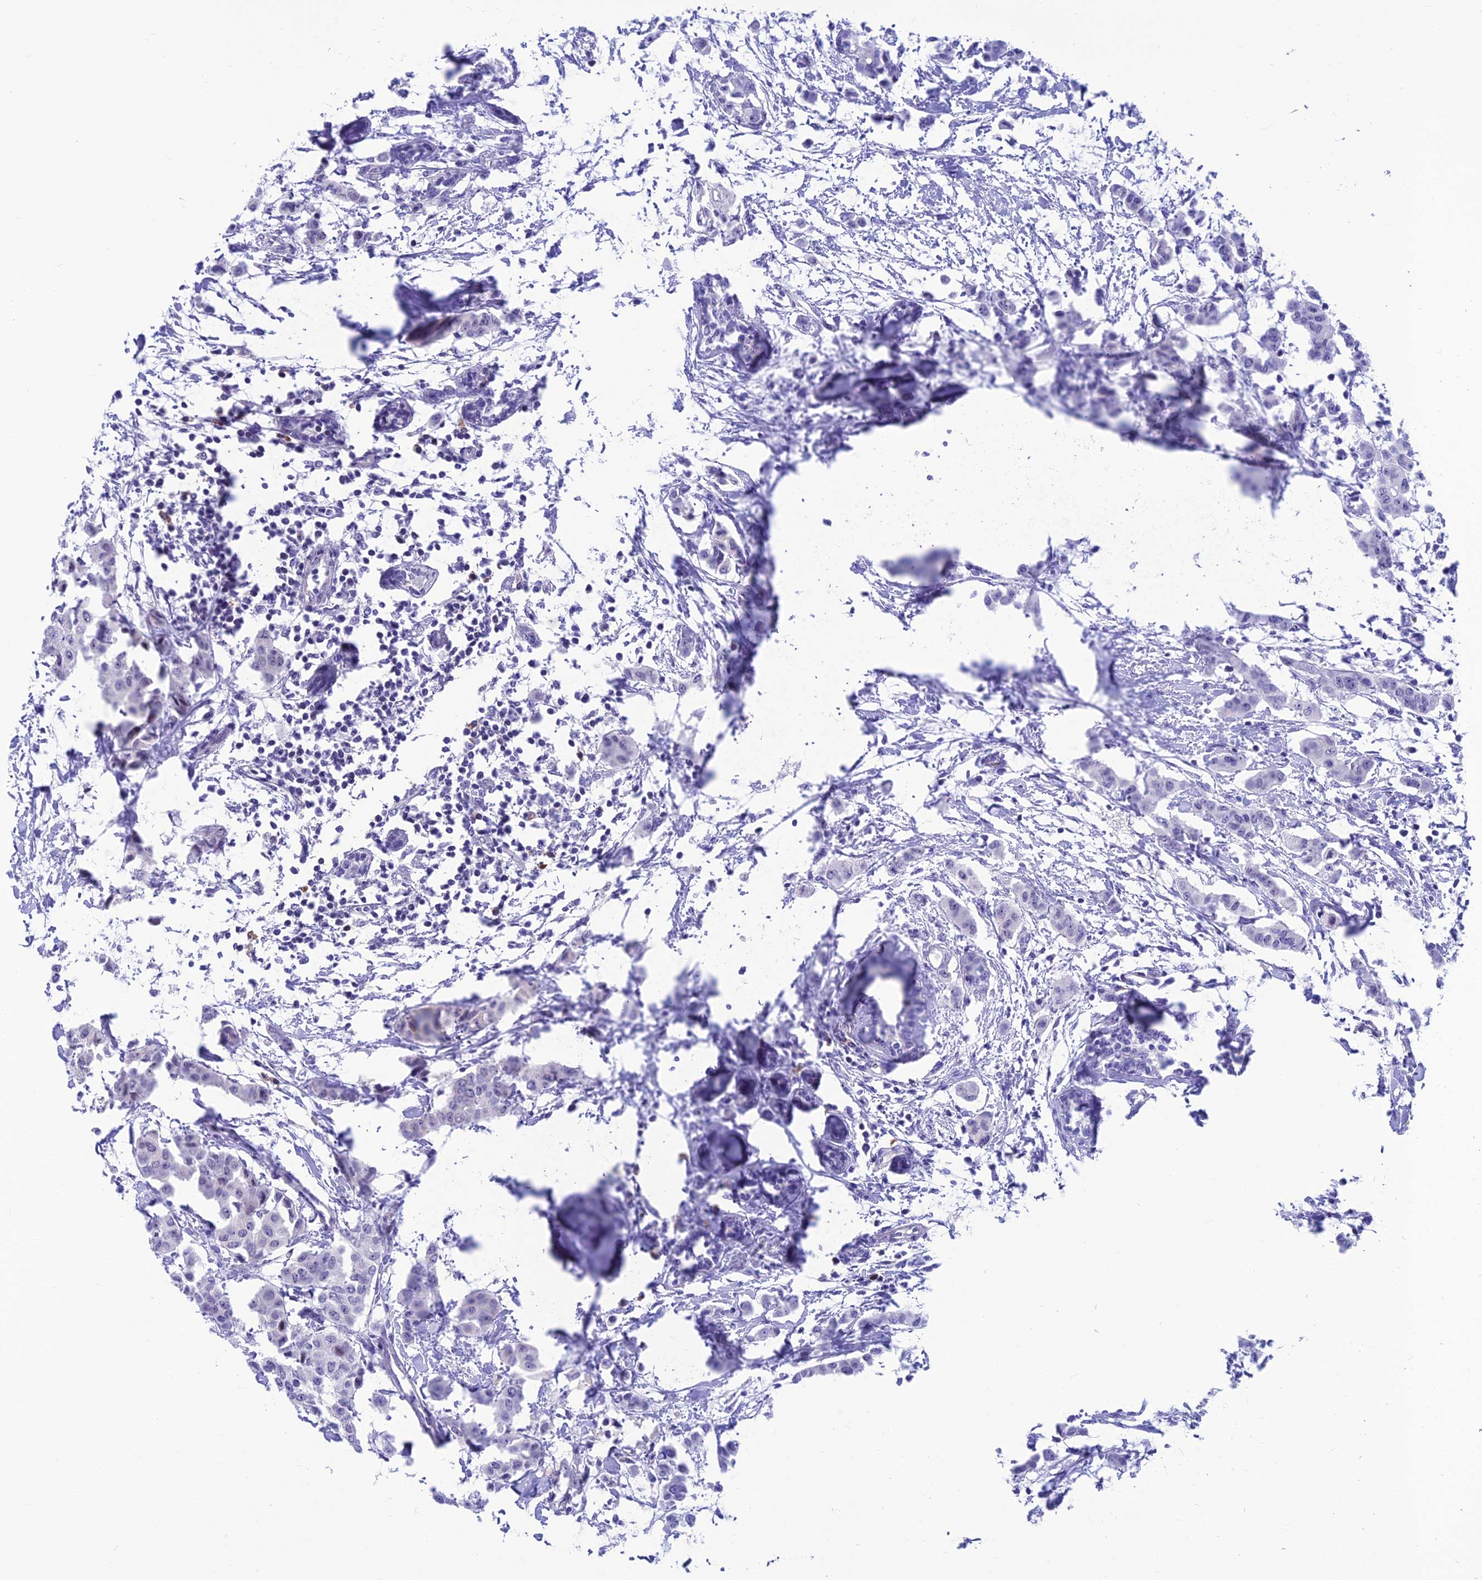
{"staining": {"intensity": "negative", "quantity": "none", "location": "none"}, "tissue": "breast cancer", "cell_type": "Tumor cells", "image_type": "cancer", "snomed": [{"axis": "morphology", "description": "Duct carcinoma"}, {"axis": "topography", "description": "Breast"}], "caption": "The immunohistochemistry image has no significant staining in tumor cells of intraductal carcinoma (breast) tissue. (Immunohistochemistry (ihc), brightfield microscopy, high magnification).", "gene": "KIAA1191", "patient": {"sex": "female", "age": 40}}